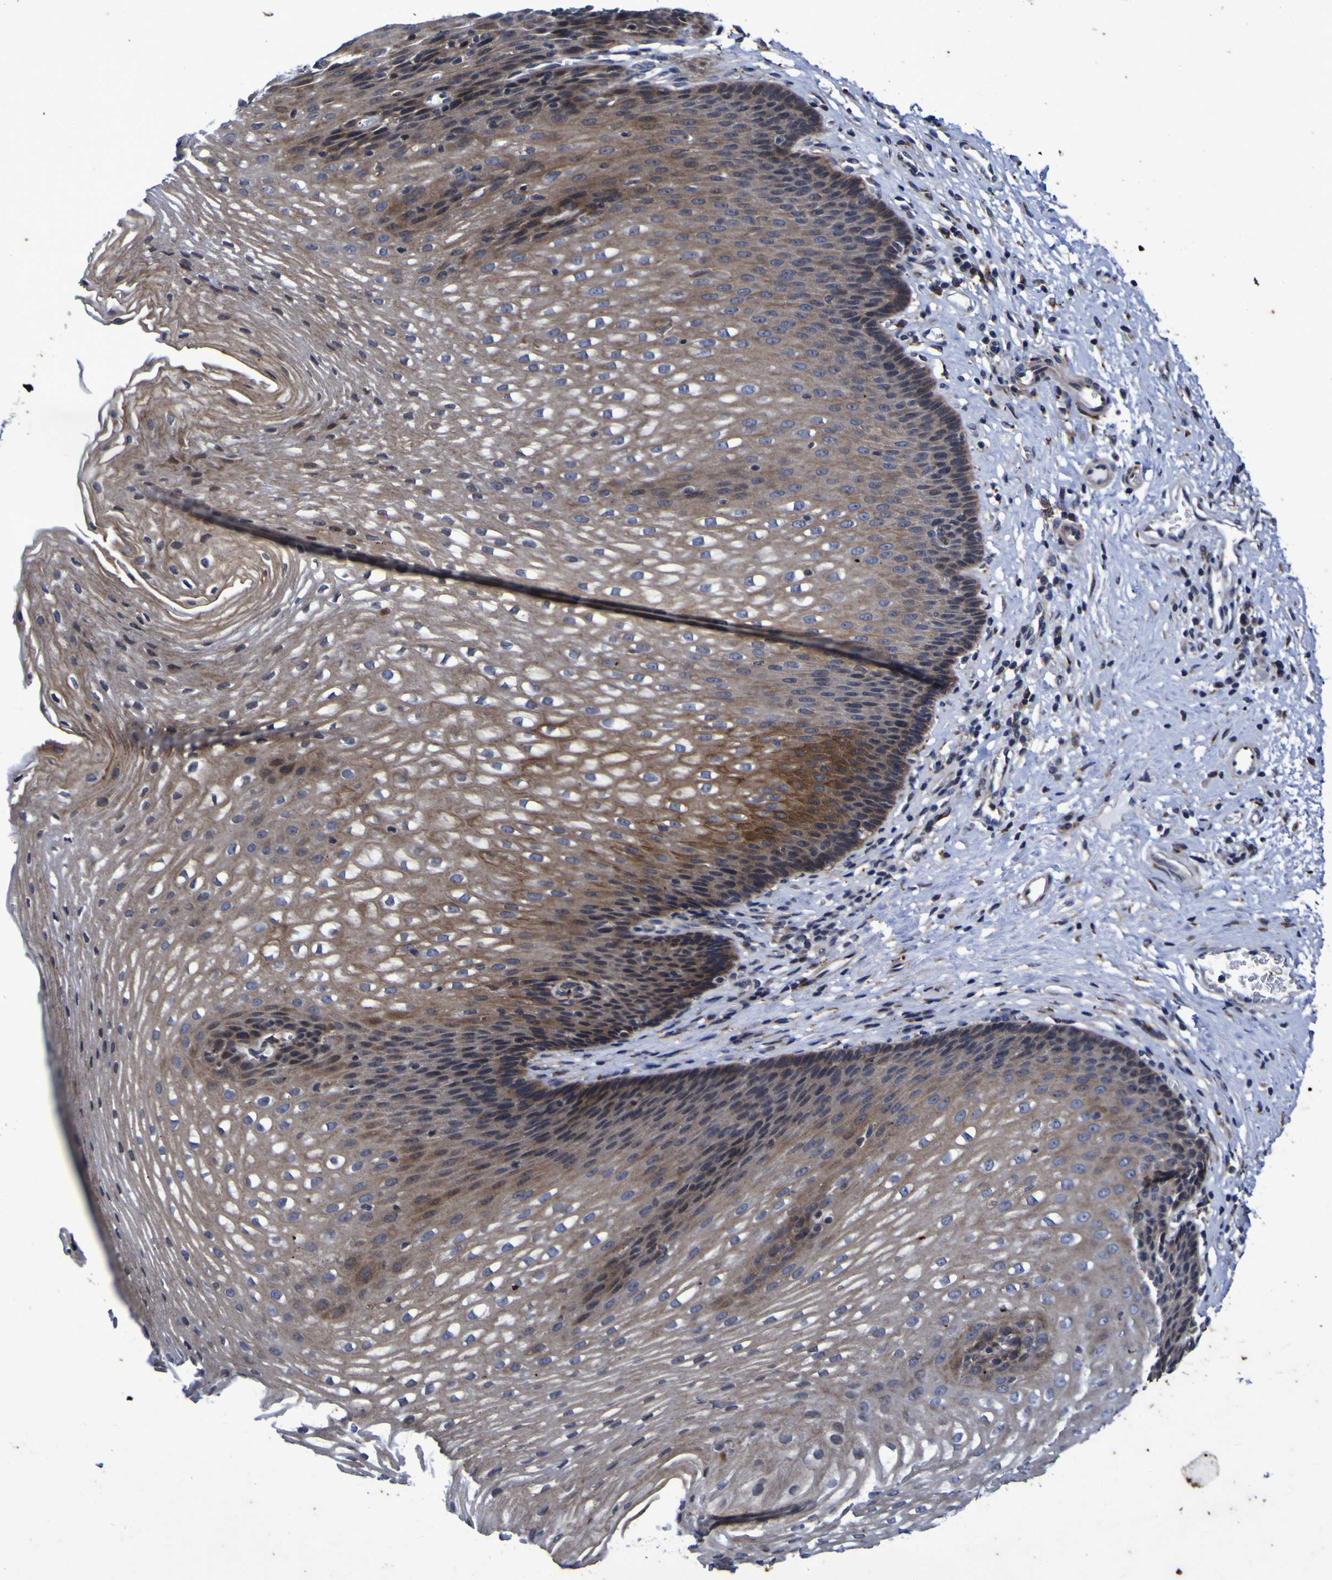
{"staining": {"intensity": "moderate", "quantity": ">75%", "location": "cytoplasmic/membranous"}, "tissue": "esophagus", "cell_type": "Squamous epithelial cells", "image_type": "normal", "snomed": [{"axis": "morphology", "description": "Normal tissue, NOS"}, {"axis": "topography", "description": "Esophagus"}], "caption": "Moderate cytoplasmic/membranous expression for a protein is present in about >75% of squamous epithelial cells of normal esophagus using immunohistochemistry.", "gene": "P3H1", "patient": {"sex": "male", "age": 48}}